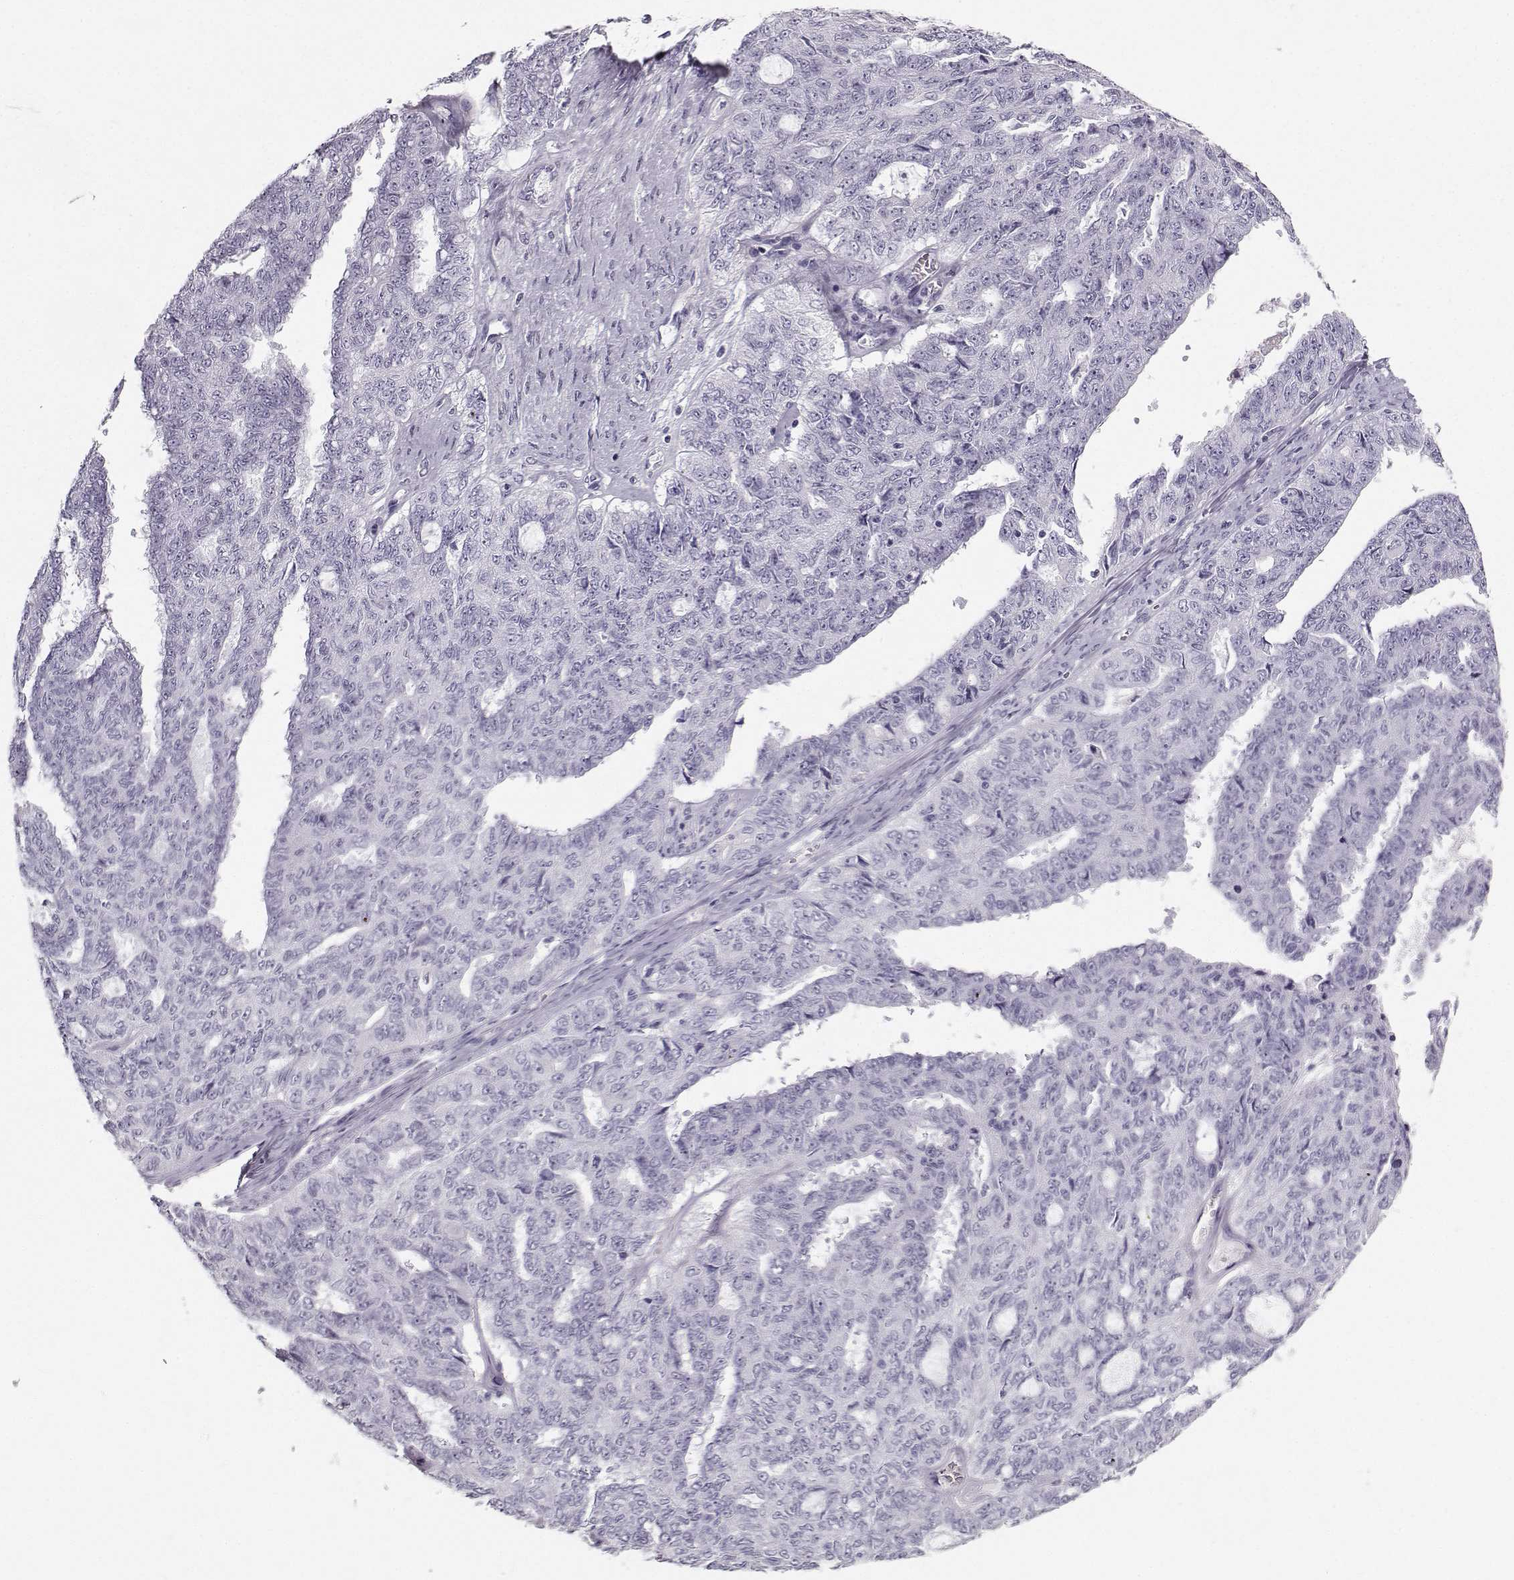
{"staining": {"intensity": "negative", "quantity": "none", "location": "none"}, "tissue": "ovarian cancer", "cell_type": "Tumor cells", "image_type": "cancer", "snomed": [{"axis": "morphology", "description": "Cystadenocarcinoma, serous, NOS"}, {"axis": "topography", "description": "Ovary"}], "caption": "This image is of ovarian serous cystadenocarcinoma stained with IHC to label a protein in brown with the nuclei are counter-stained blue. There is no staining in tumor cells.", "gene": "CASR", "patient": {"sex": "female", "age": 71}}